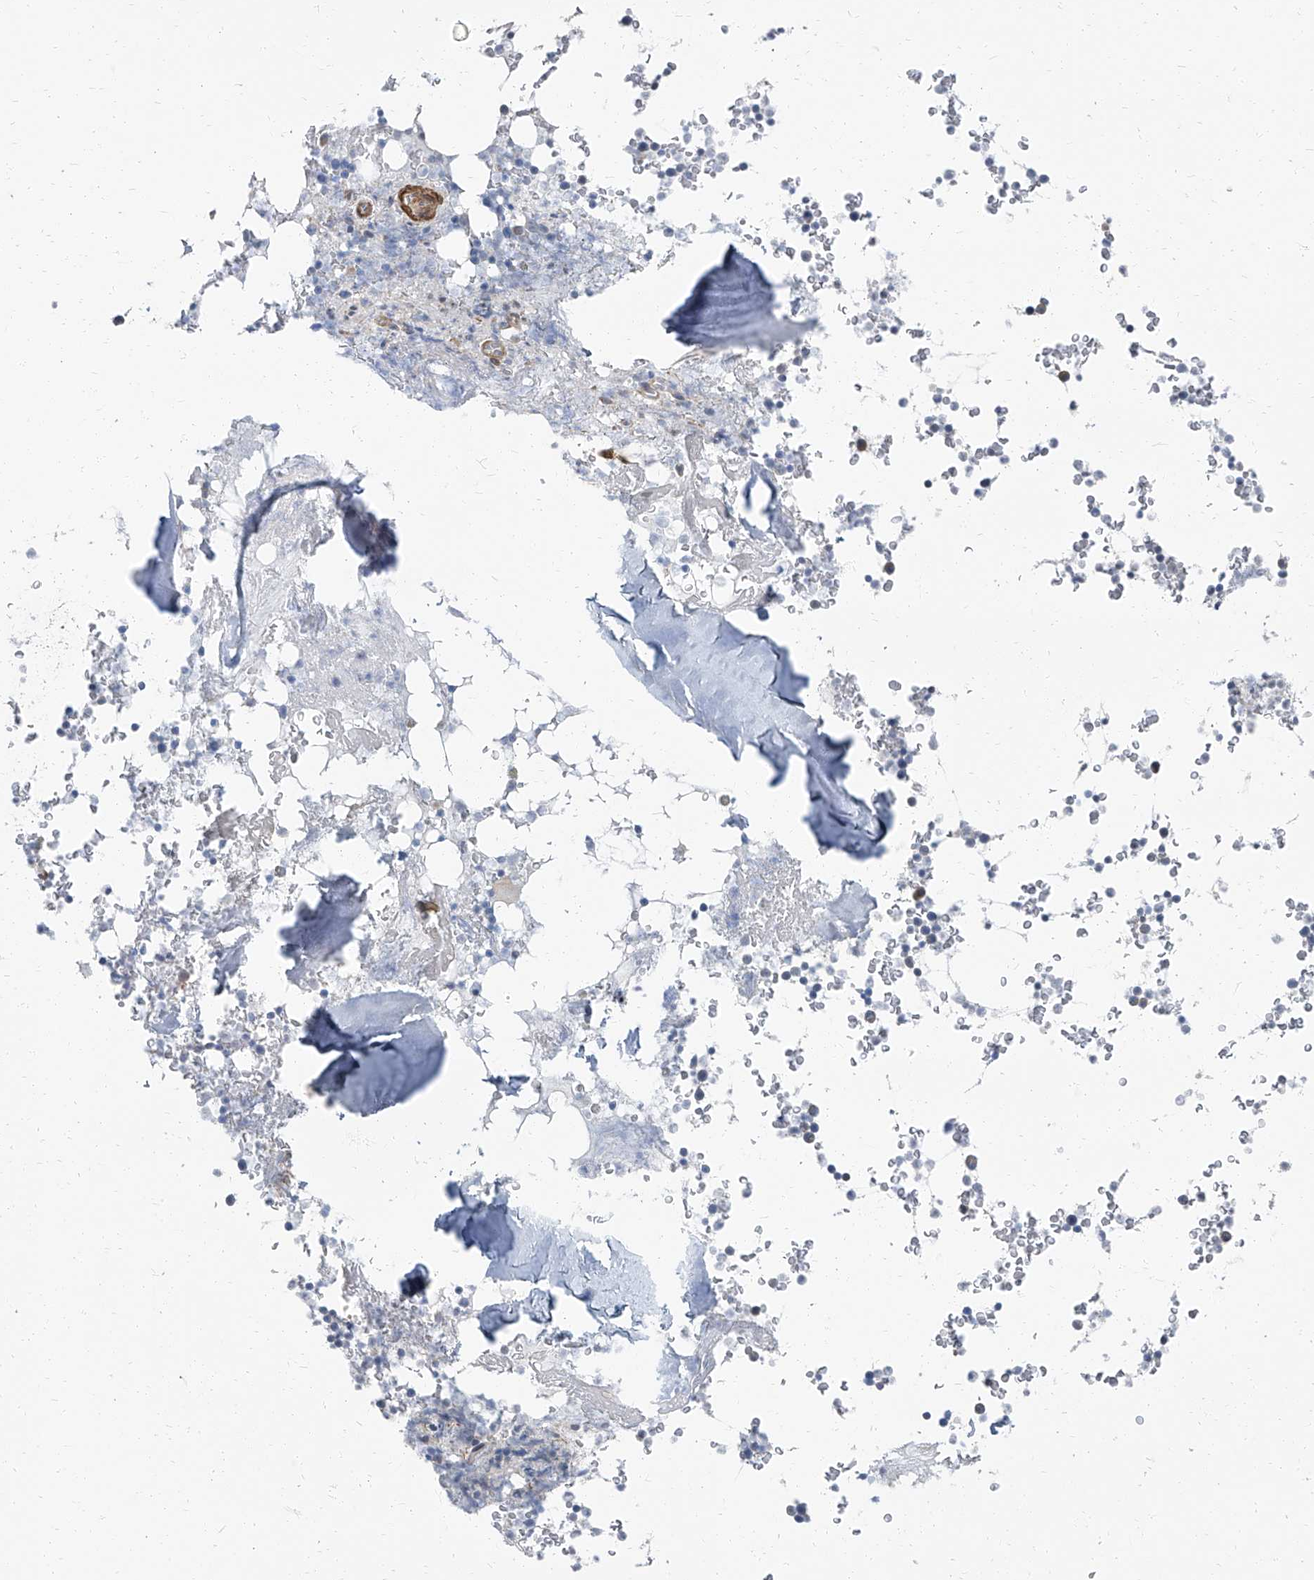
{"staining": {"intensity": "negative", "quantity": "none", "location": "none"}, "tissue": "bone marrow", "cell_type": "Hematopoietic cells", "image_type": "normal", "snomed": [{"axis": "morphology", "description": "Normal tissue, NOS"}, {"axis": "topography", "description": "Bone marrow"}], "caption": "Immunohistochemistry photomicrograph of benign human bone marrow stained for a protein (brown), which displays no positivity in hematopoietic cells.", "gene": "TXLNB", "patient": {"sex": "male", "age": 58}}